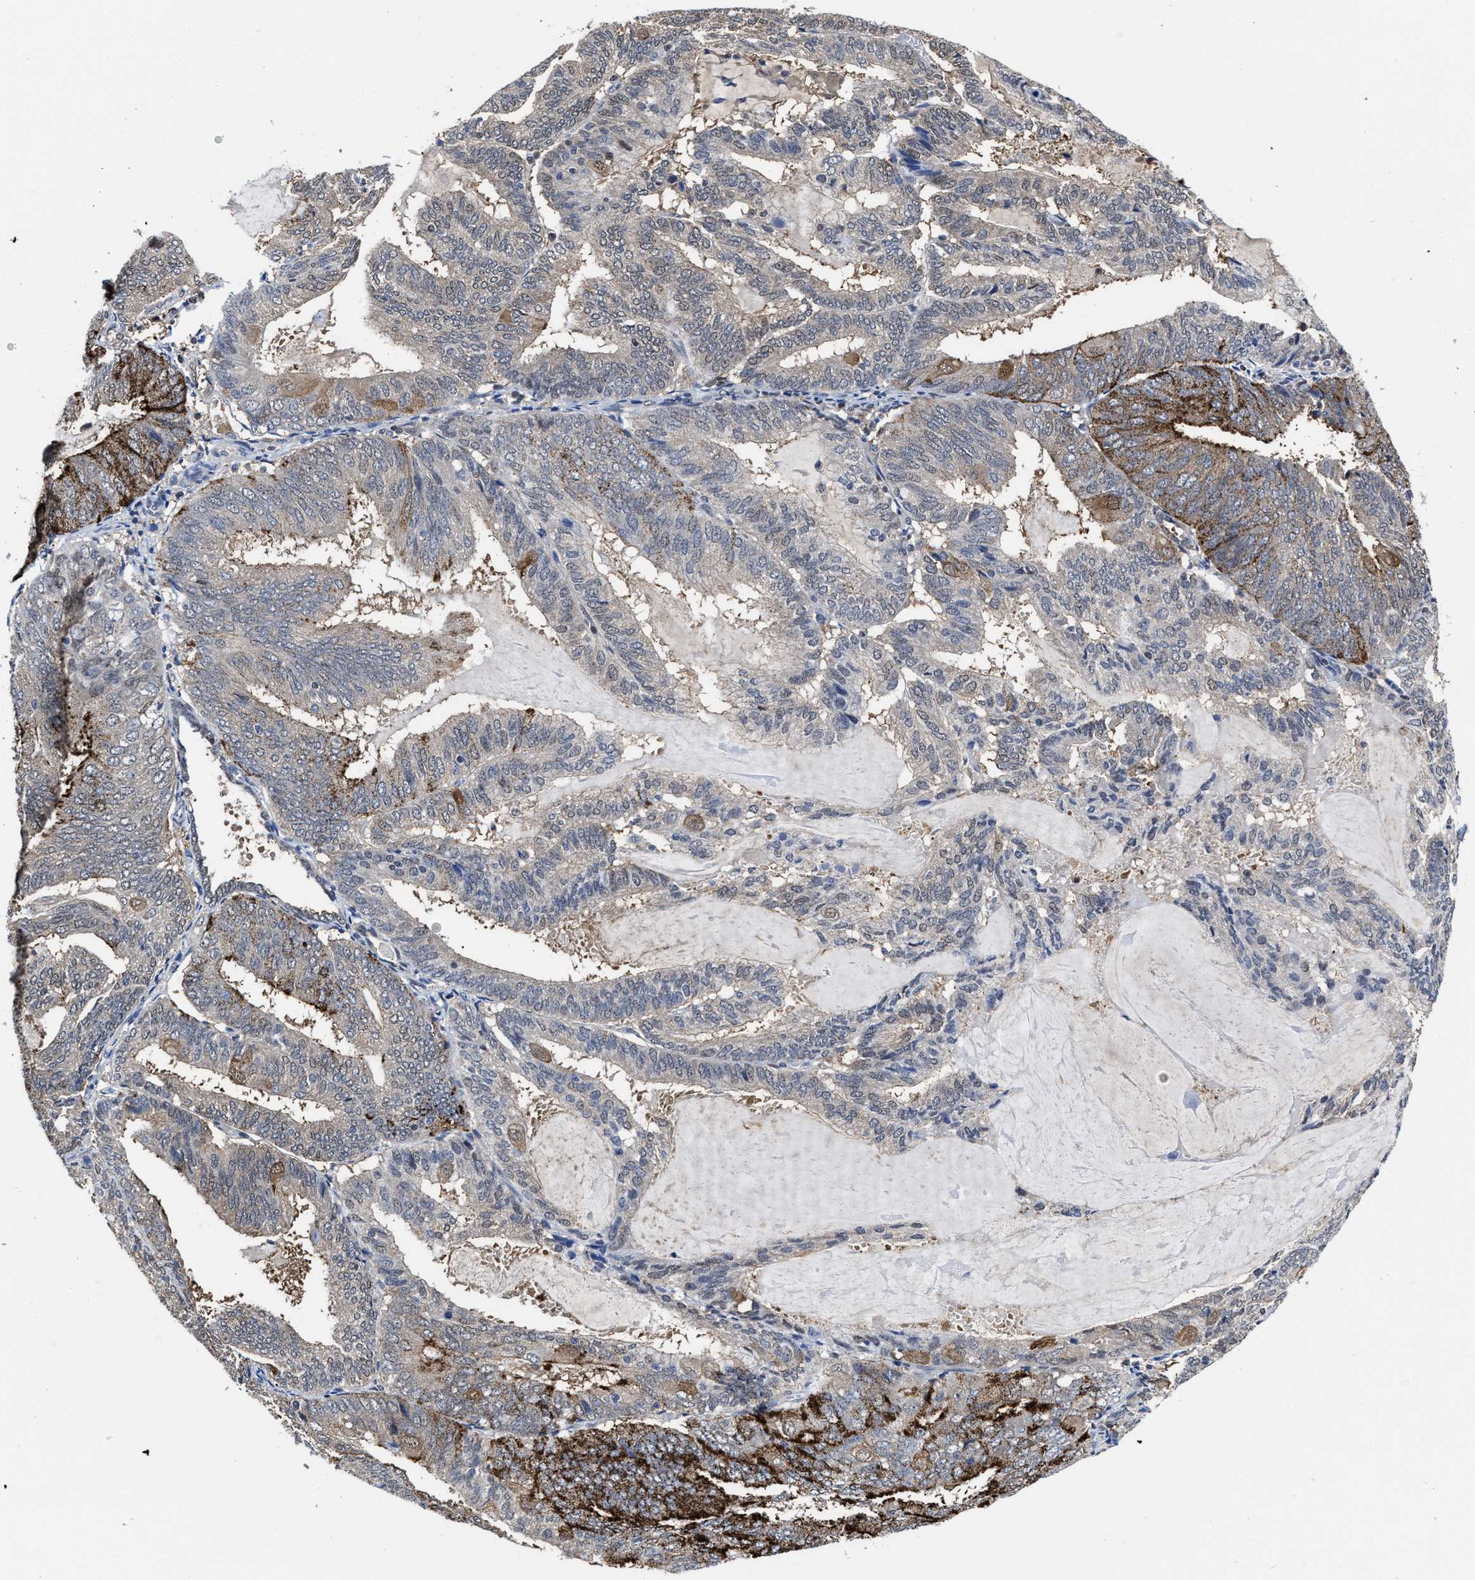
{"staining": {"intensity": "moderate", "quantity": "<25%", "location": "cytoplasmic/membranous"}, "tissue": "endometrial cancer", "cell_type": "Tumor cells", "image_type": "cancer", "snomed": [{"axis": "morphology", "description": "Adenocarcinoma, NOS"}, {"axis": "topography", "description": "Endometrium"}], "caption": "Protein staining exhibits moderate cytoplasmic/membranous positivity in about <25% of tumor cells in endometrial cancer.", "gene": "KIF12", "patient": {"sex": "female", "age": 81}}